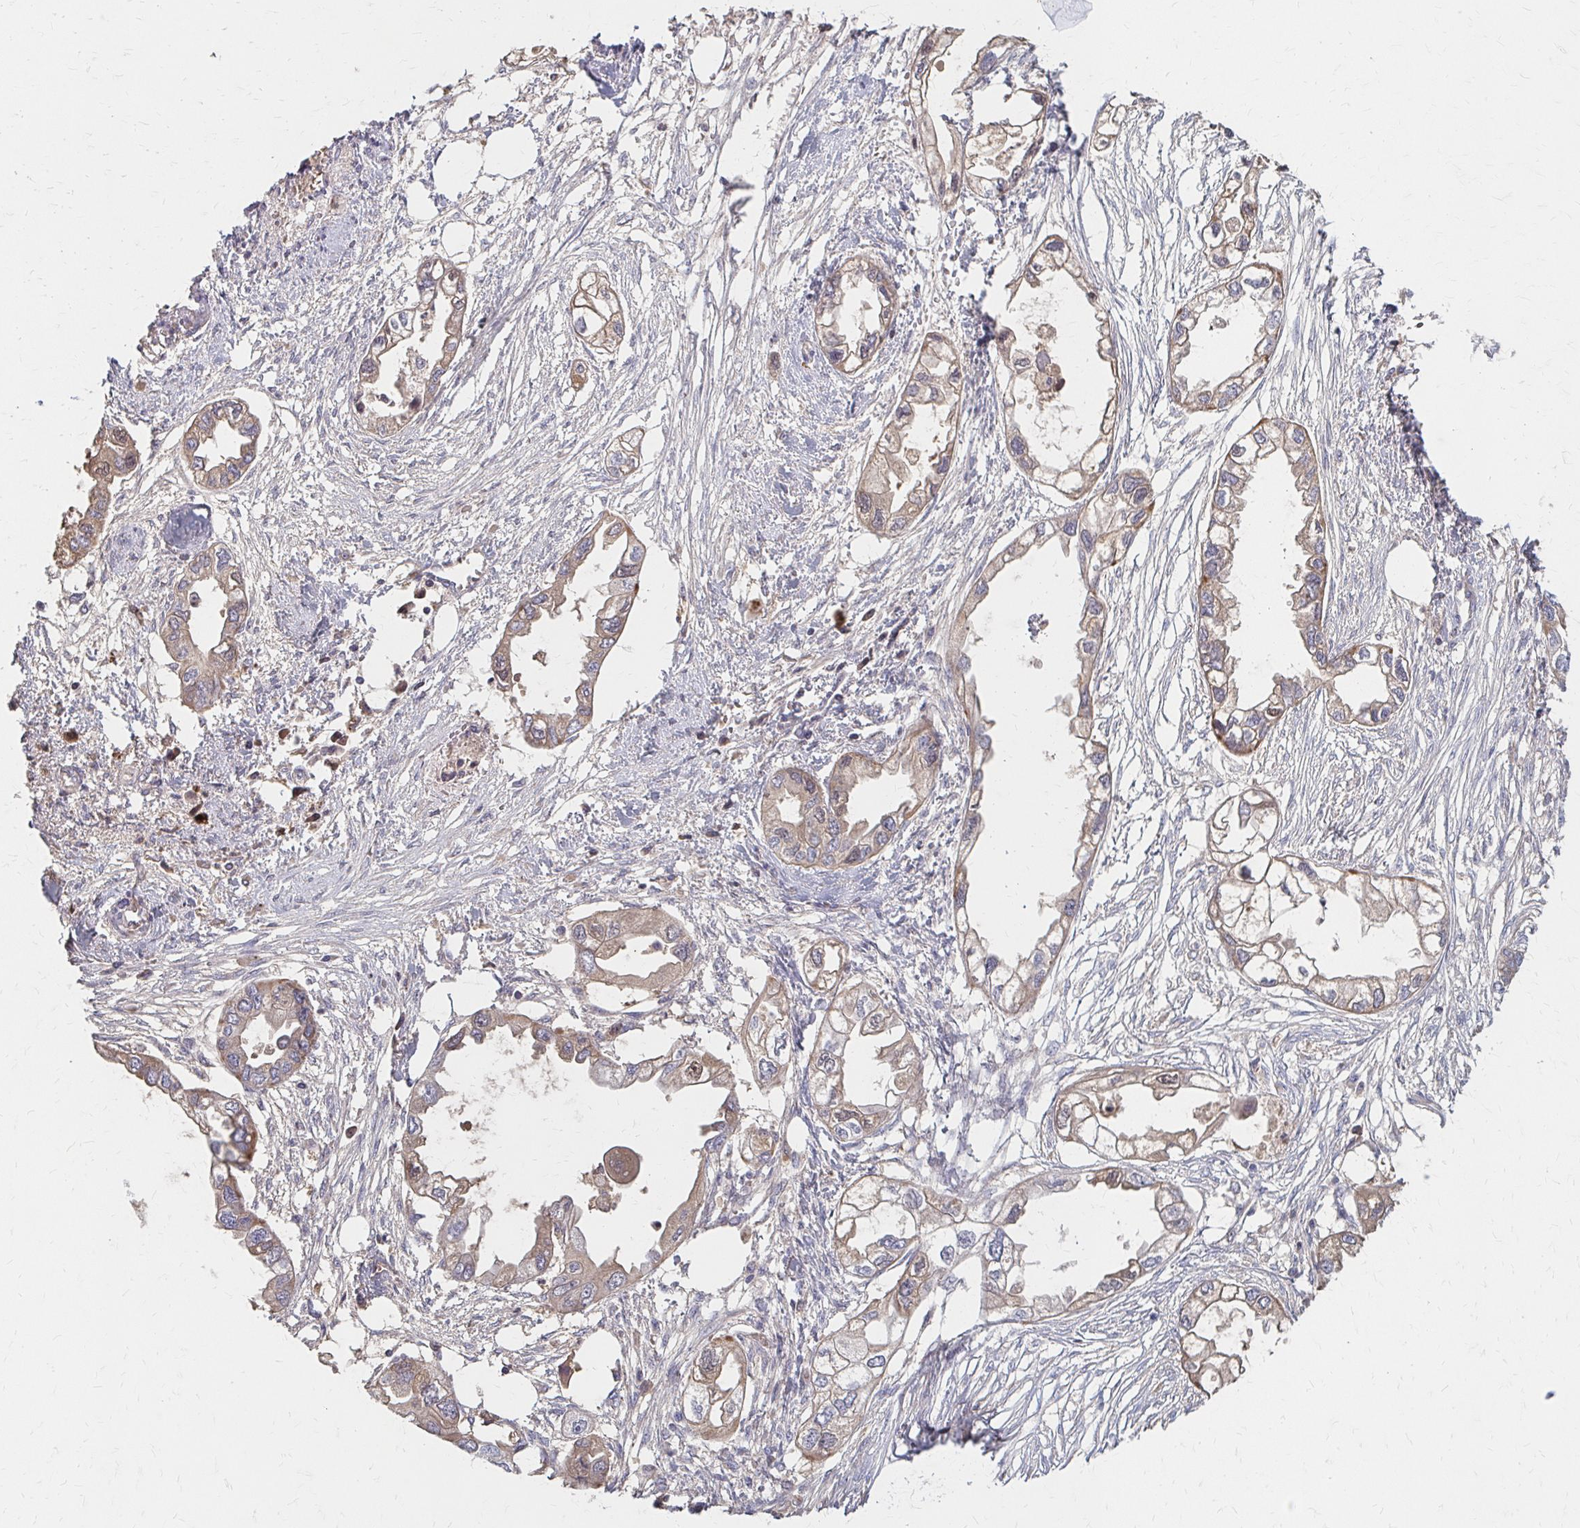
{"staining": {"intensity": "weak", "quantity": "25%-75%", "location": "cytoplasmic/membranous"}, "tissue": "endometrial cancer", "cell_type": "Tumor cells", "image_type": "cancer", "snomed": [{"axis": "morphology", "description": "Adenocarcinoma, NOS"}, {"axis": "morphology", "description": "Adenocarcinoma, metastatic, NOS"}, {"axis": "topography", "description": "Adipose tissue"}, {"axis": "topography", "description": "Endometrium"}], "caption": "Adenocarcinoma (endometrial) stained with DAB immunohistochemistry shows low levels of weak cytoplasmic/membranous expression in approximately 25%-75% of tumor cells.", "gene": "HMGCS2", "patient": {"sex": "female", "age": 67}}